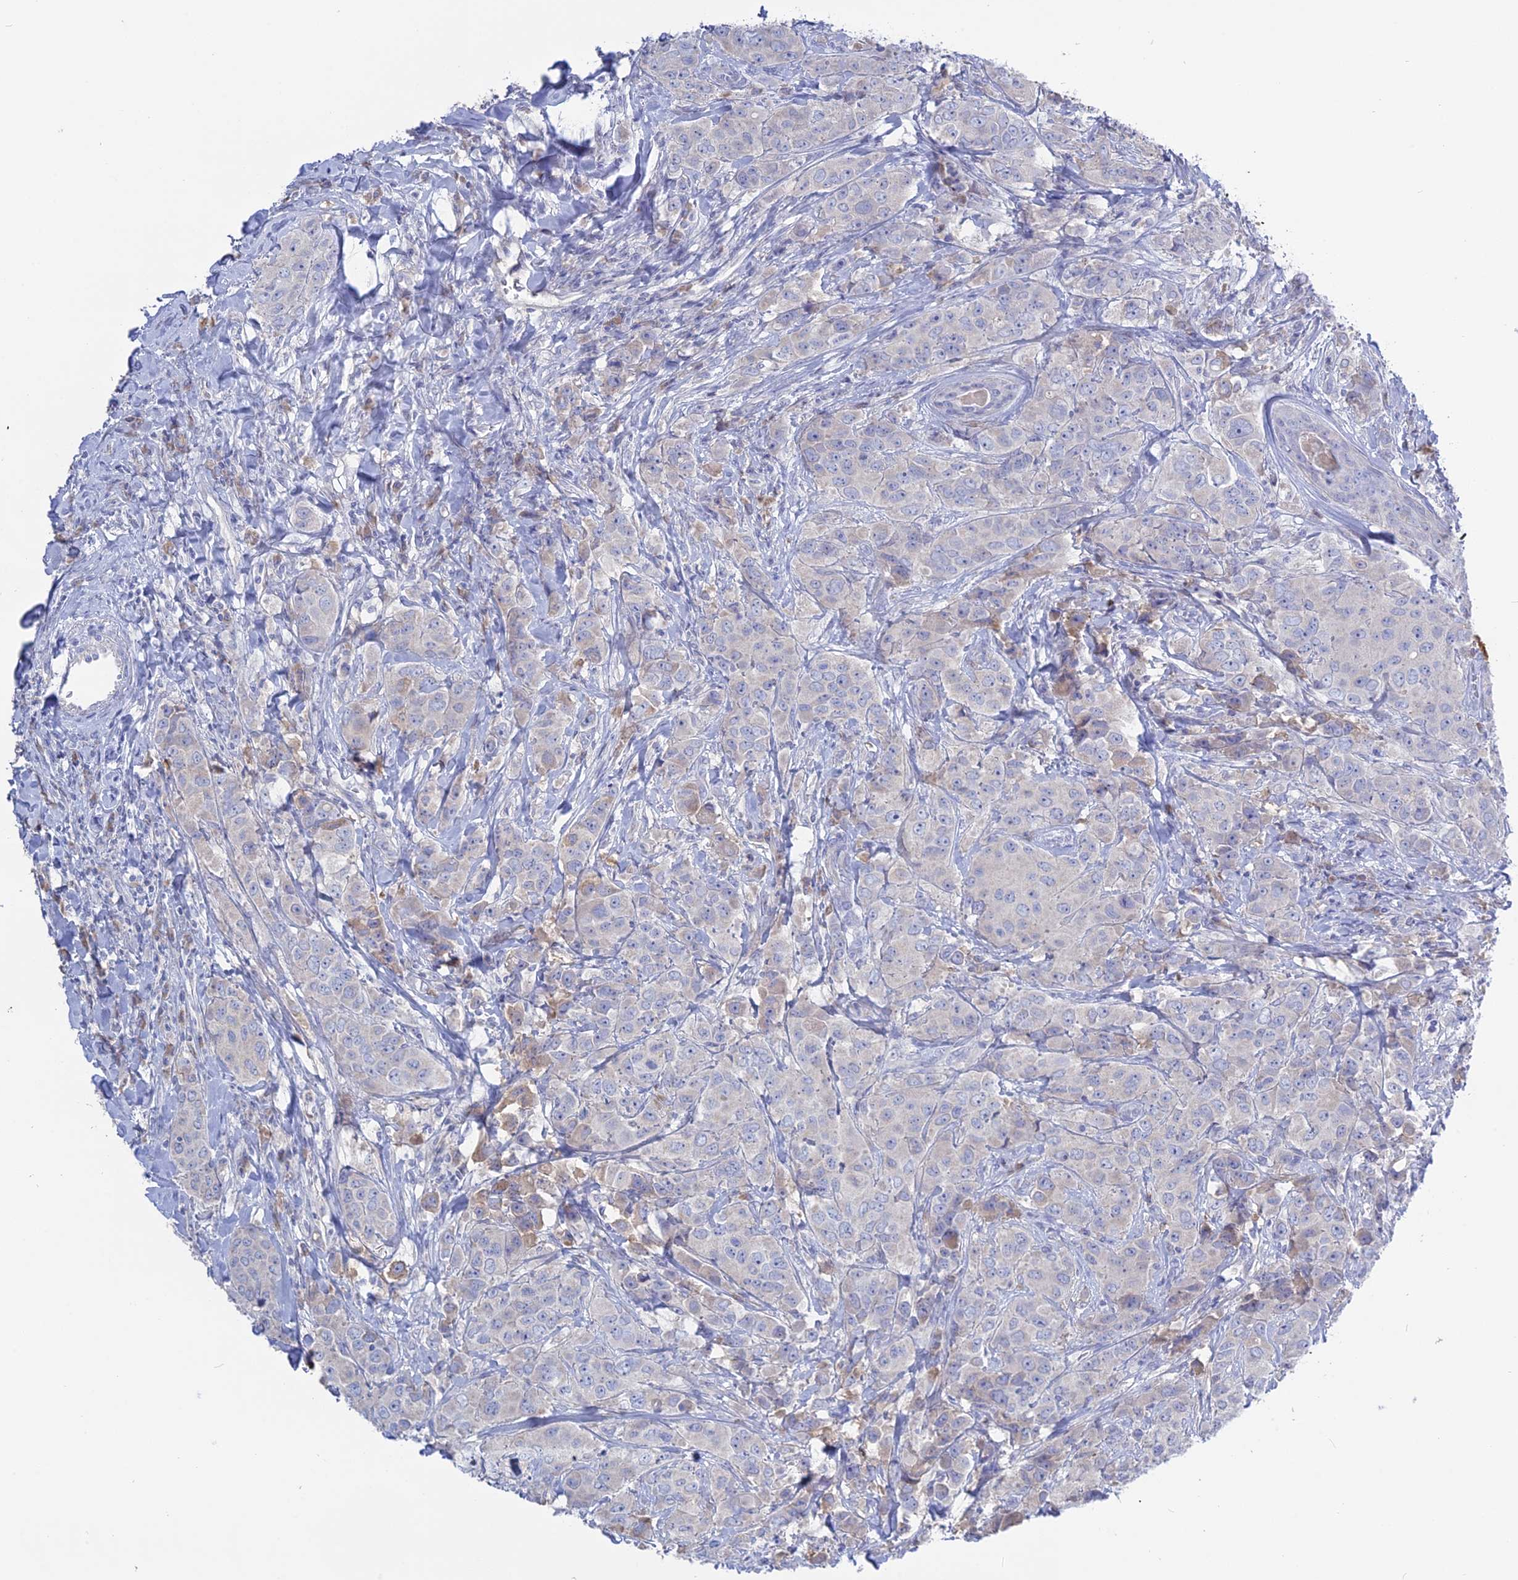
{"staining": {"intensity": "negative", "quantity": "none", "location": "none"}, "tissue": "breast cancer", "cell_type": "Tumor cells", "image_type": "cancer", "snomed": [{"axis": "morphology", "description": "Duct carcinoma"}, {"axis": "topography", "description": "Breast"}], "caption": "Immunohistochemistry micrograph of neoplastic tissue: human invasive ductal carcinoma (breast) stained with DAB (3,3'-diaminobenzidine) demonstrates no significant protein expression in tumor cells.", "gene": "ADGRA1", "patient": {"sex": "female", "age": 43}}